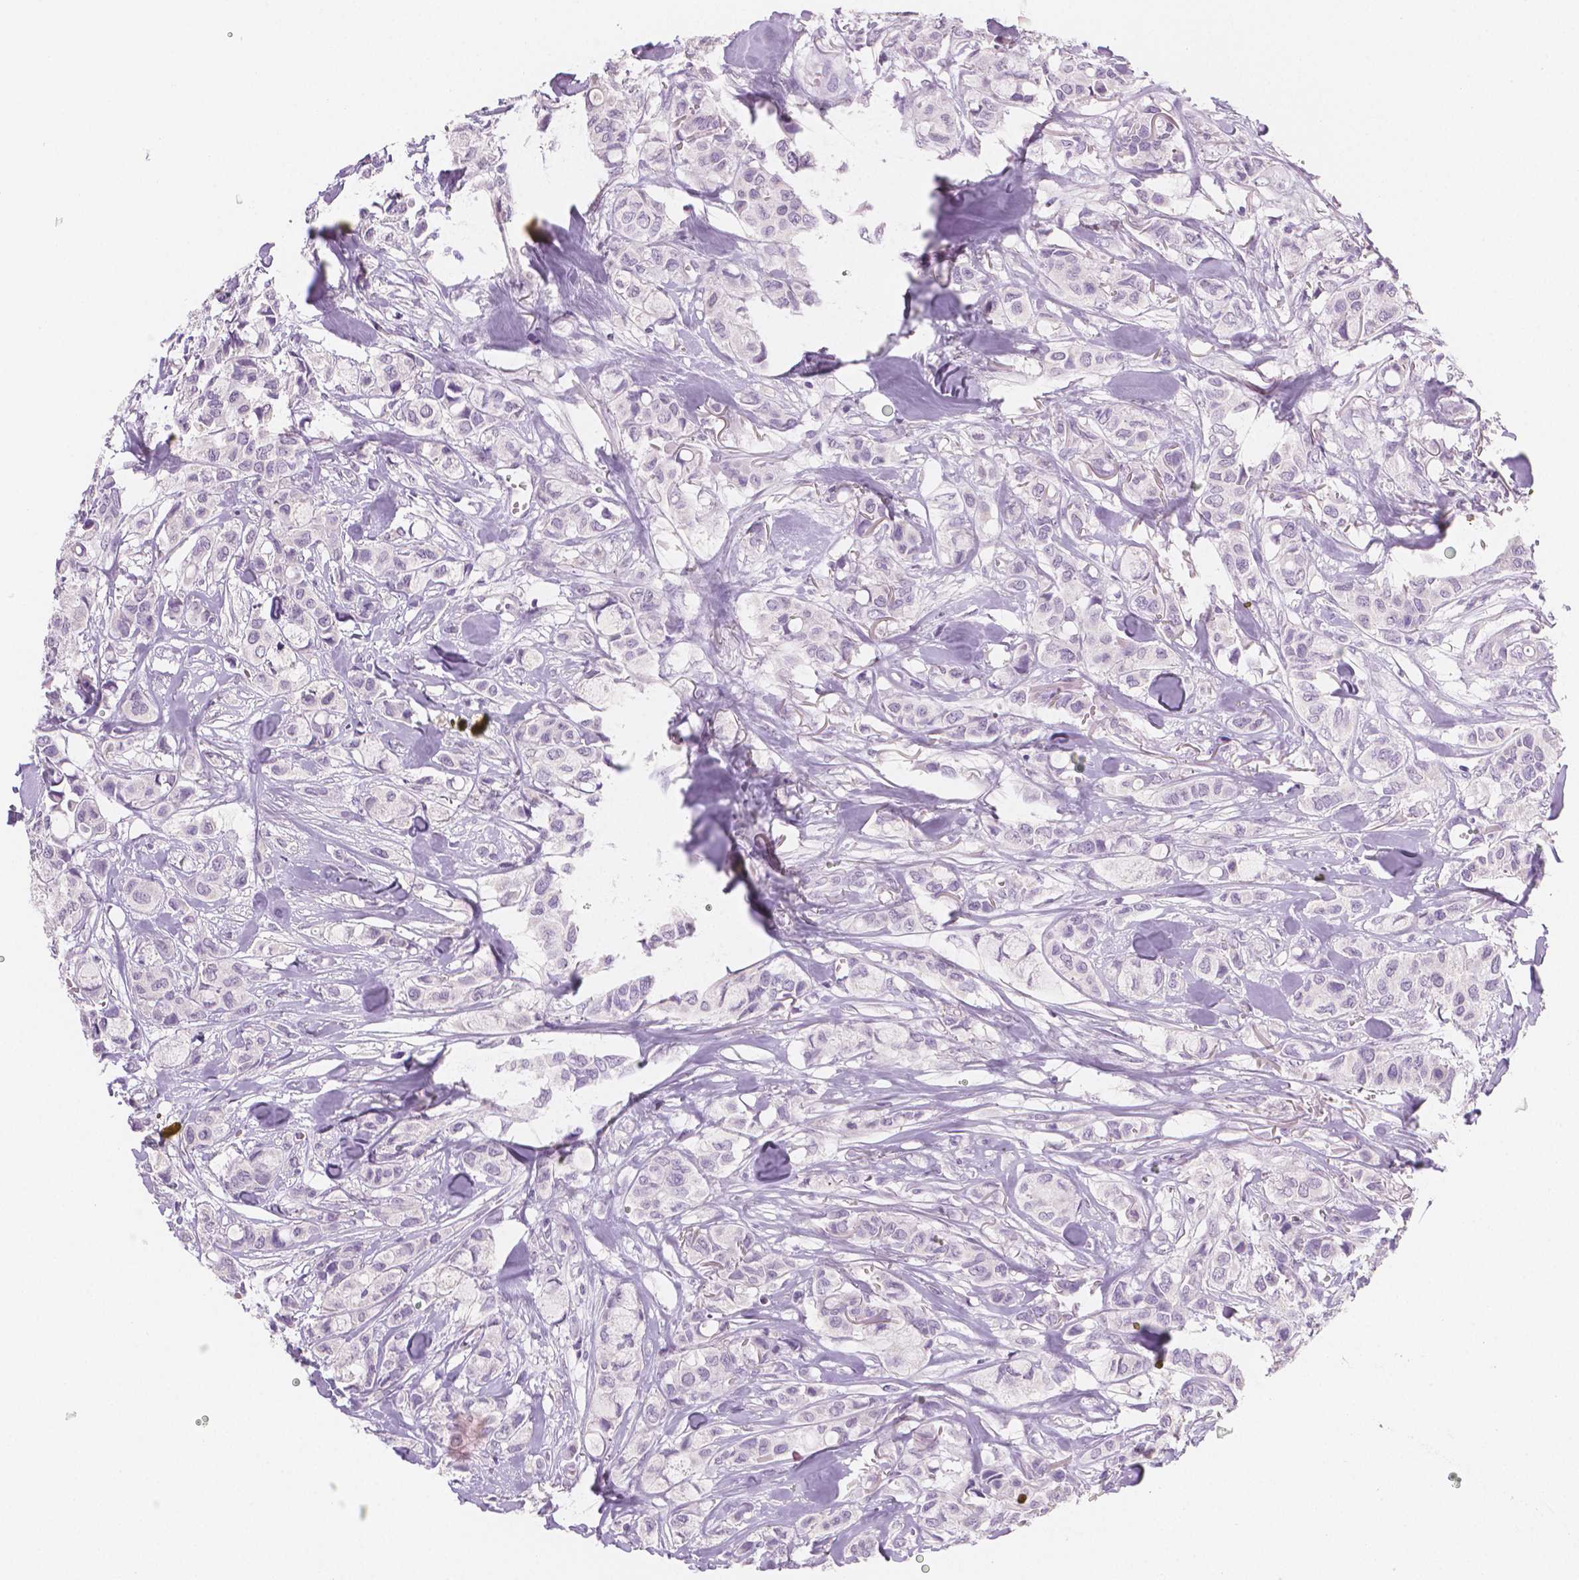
{"staining": {"intensity": "negative", "quantity": "none", "location": "none"}, "tissue": "breast cancer", "cell_type": "Tumor cells", "image_type": "cancer", "snomed": [{"axis": "morphology", "description": "Duct carcinoma"}, {"axis": "topography", "description": "Breast"}], "caption": "DAB immunohistochemical staining of intraductal carcinoma (breast) demonstrates no significant expression in tumor cells. (Brightfield microscopy of DAB IHC at high magnification).", "gene": "TSPAN7", "patient": {"sex": "female", "age": 85}}